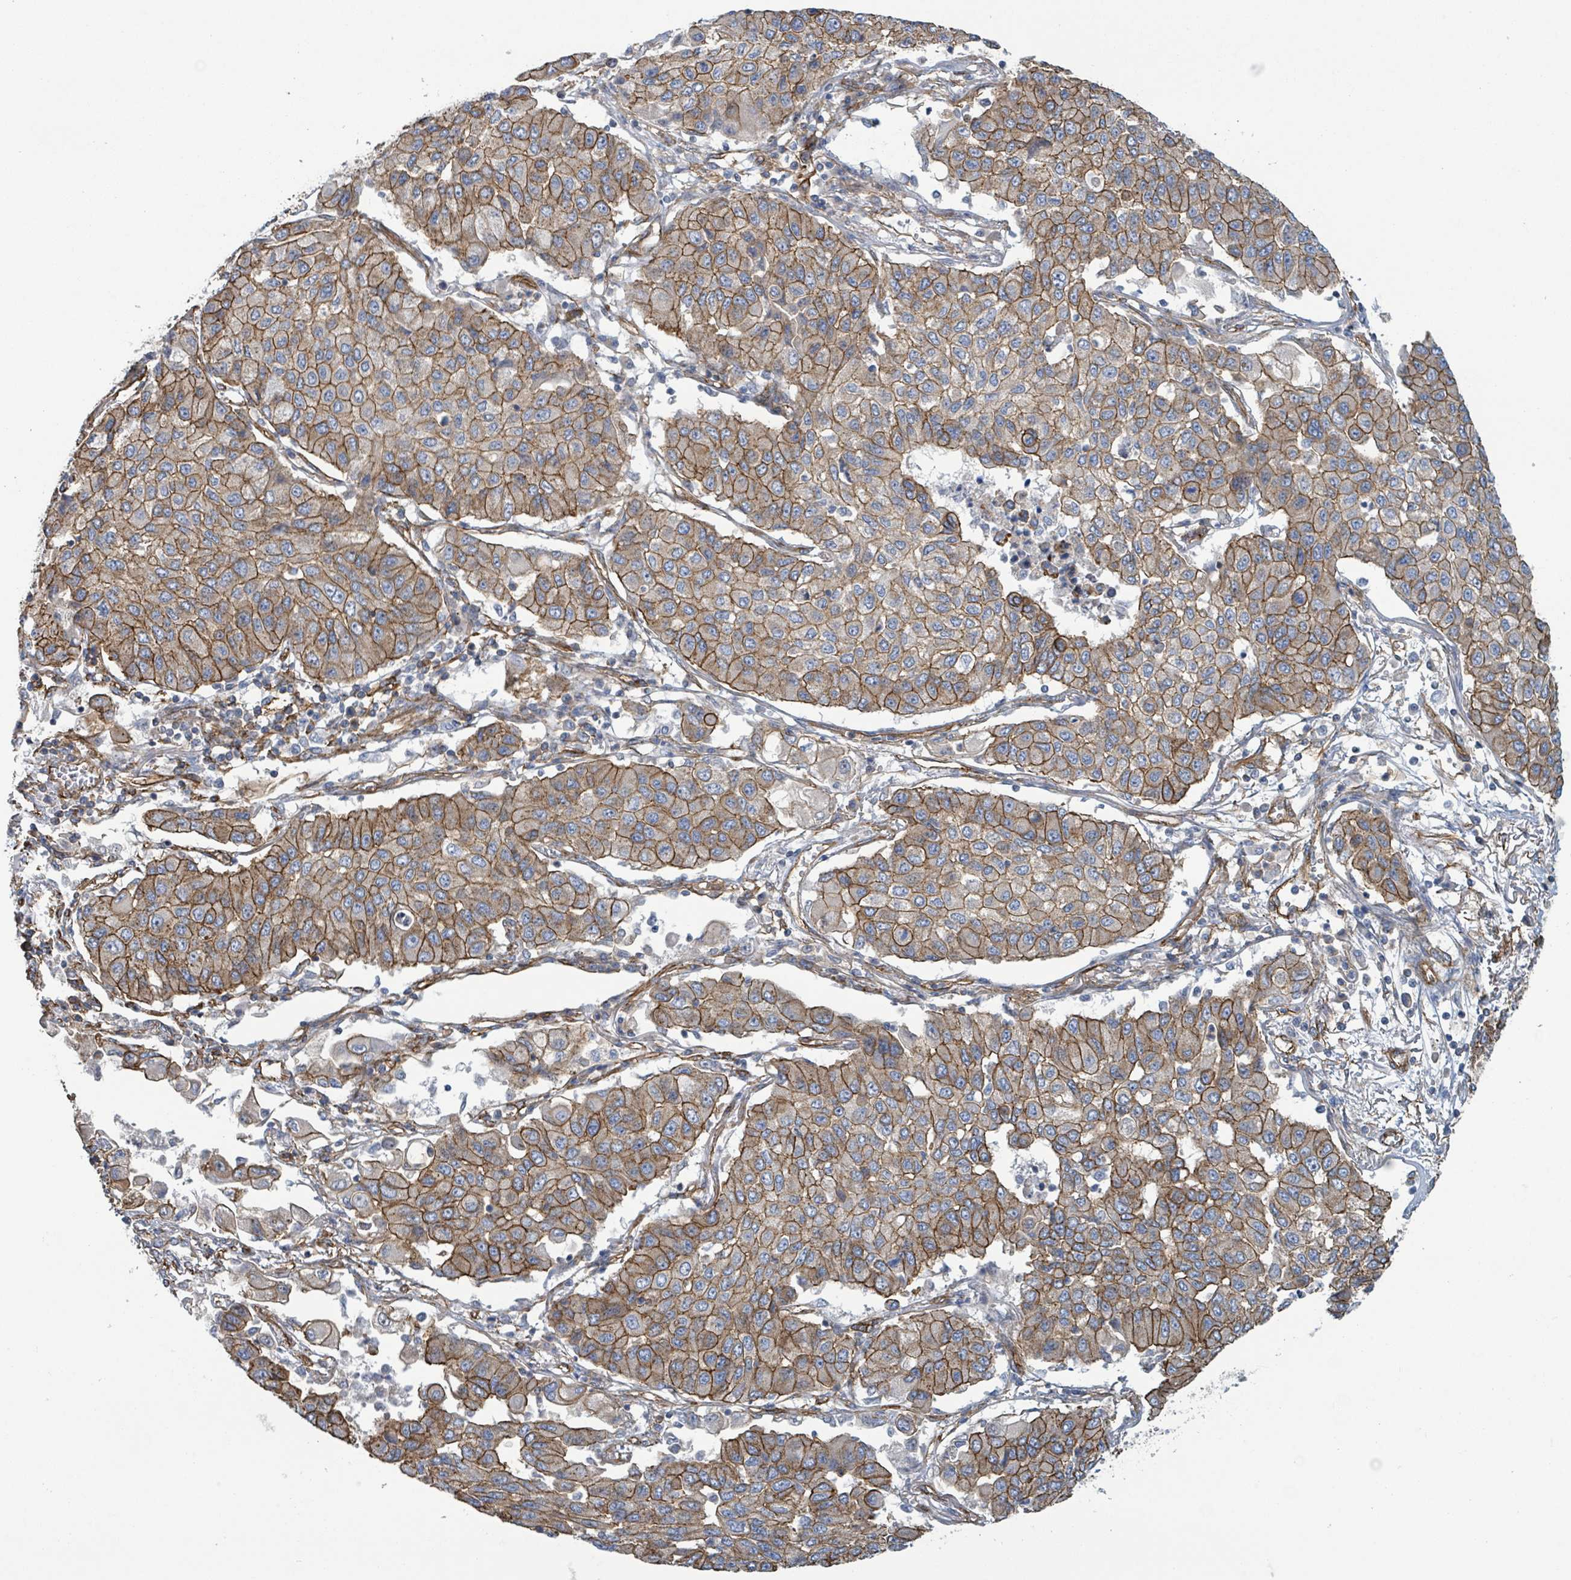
{"staining": {"intensity": "moderate", "quantity": ">75%", "location": "cytoplasmic/membranous"}, "tissue": "lung cancer", "cell_type": "Tumor cells", "image_type": "cancer", "snomed": [{"axis": "morphology", "description": "Squamous cell carcinoma, NOS"}, {"axis": "topography", "description": "Lung"}], "caption": "This is a histology image of immunohistochemistry staining of lung squamous cell carcinoma, which shows moderate staining in the cytoplasmic/membranous of tumor cells.", "gene": "LDOC1", "patient": {"sex": "male", "age": 74}}